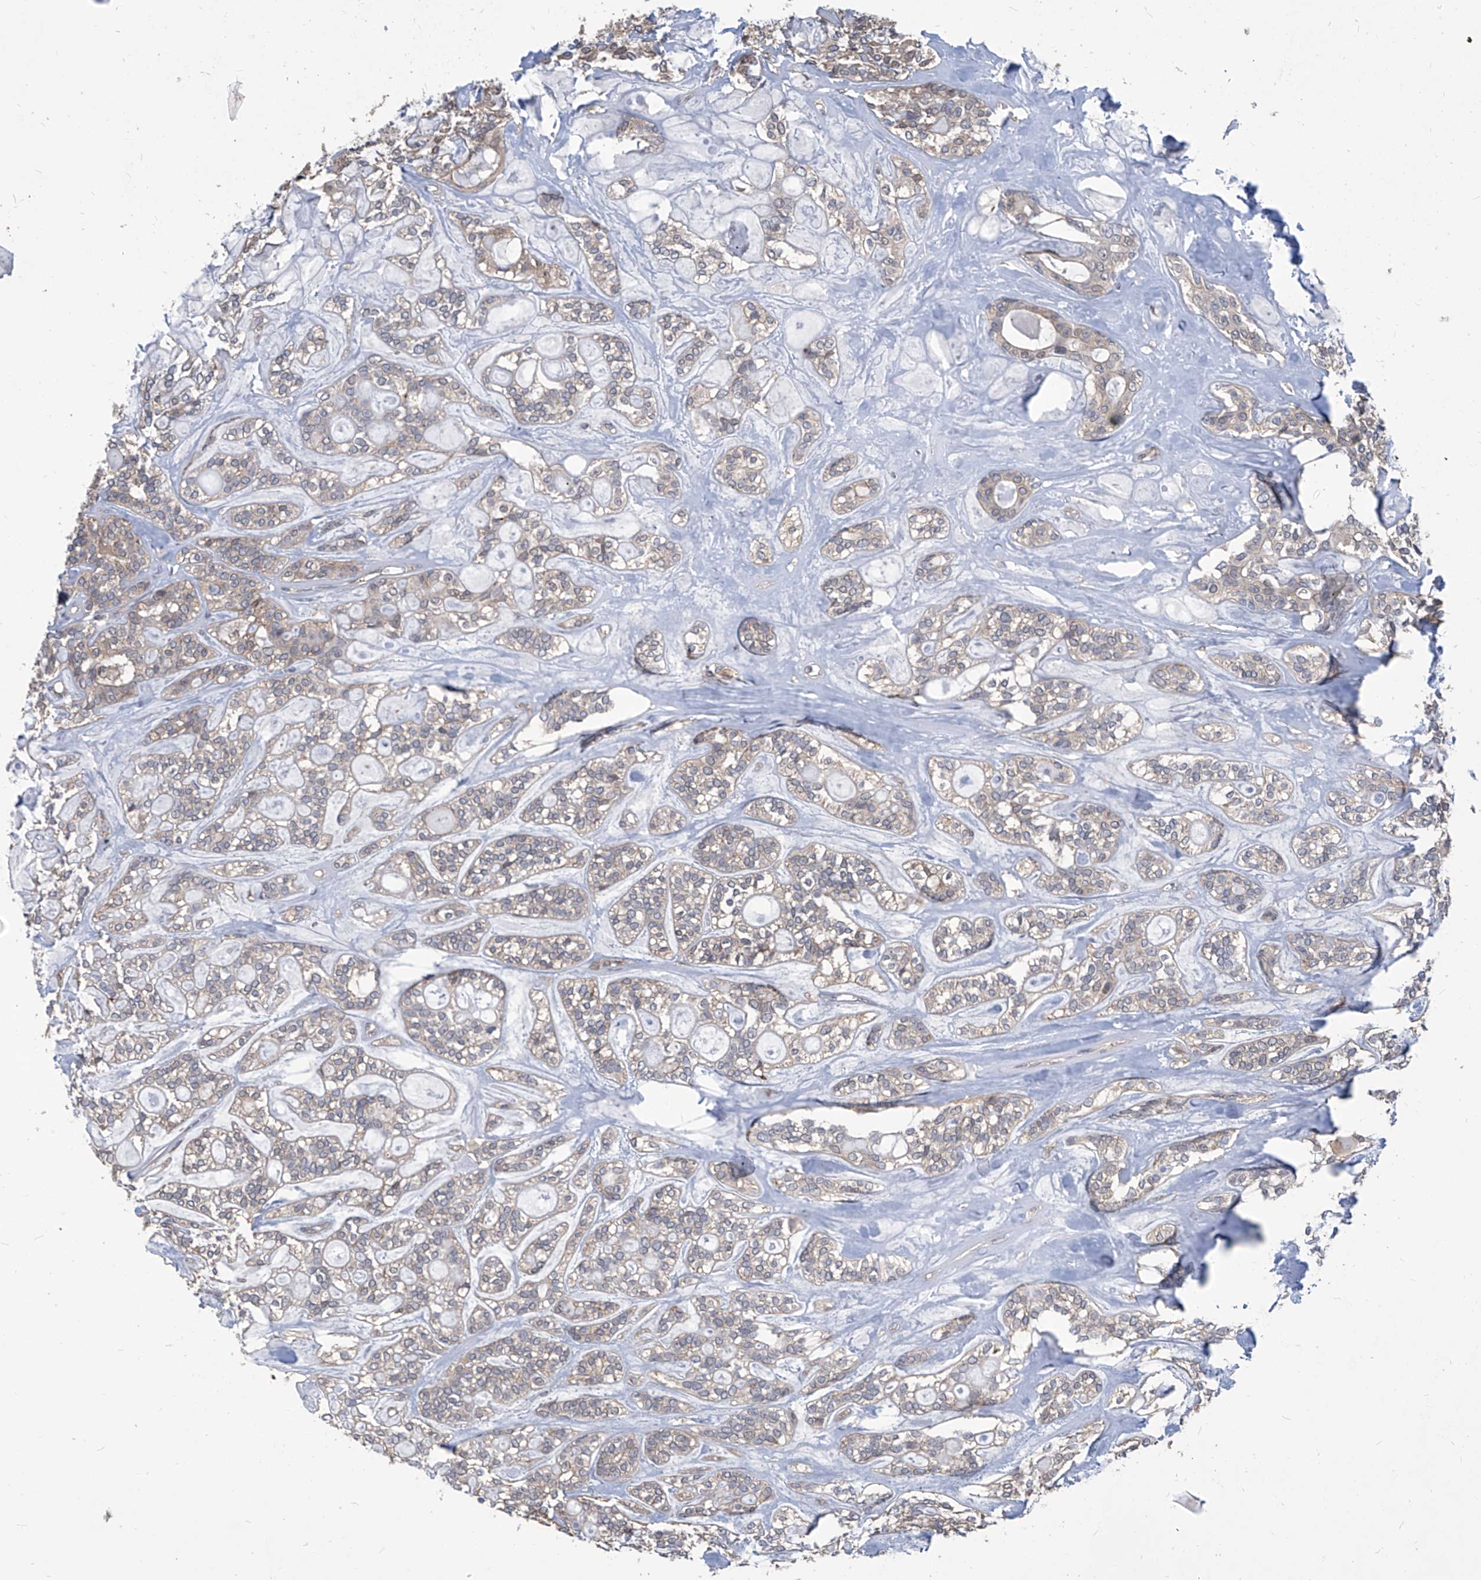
{"staining": {"intensity": "weak", "quantity": "<25%", "location": "cytoplasmic/membranous"}, "tissue": "head and neck cancer", "cell_type": "Tumor cells", "image_type": "cancer", "snomed": [{"axis": "morphology", "description": "Adenocarcinoma, NOS"}, {"axis": "topography", "description": "Head-Neck"}], "caption": "Adenocarcinoma (head and neck) stained for a protein using immunohistochemistry displays no expression tumor cells.", "gene": "PSMB1", "patient": {"sex": "male", "age": 66}}